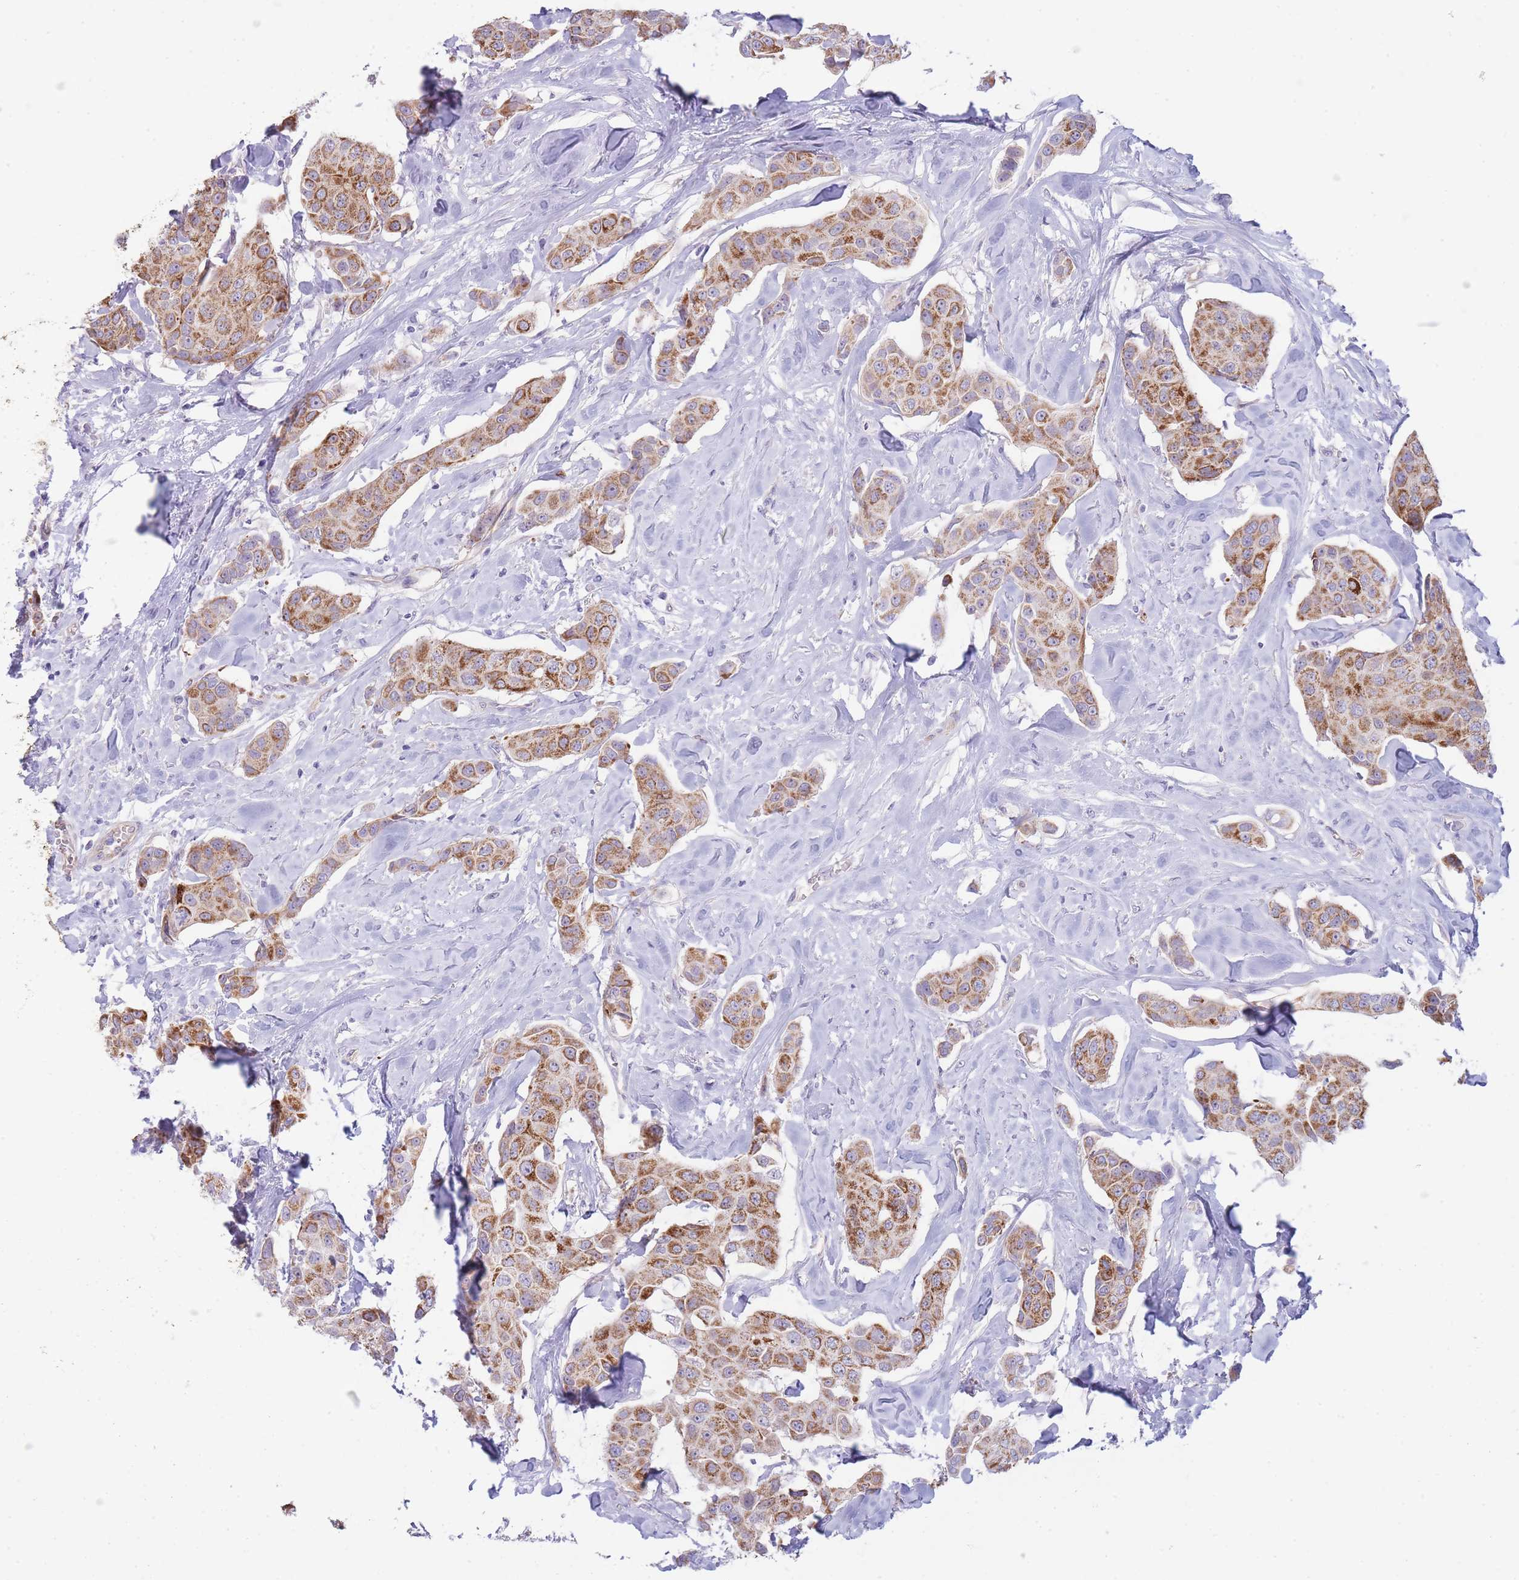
{"staining": {"intensity": "strong", "quantity": ">75%", "location": "cytoplasmic/membranous"}, "tissue": "breast cancer", "cell_type": "Tumor cells", "image_type": "cancer", "snomed": [{"axis": "morphology", "description": "Duct carcinoma"}, {"axis": "topography", "description": "Breast"}, {"axis": "topography", "description": "Lymph node"}], "caption": "Immunohistochemical staining of human breast intraductal carcinoma reveals high levels of strong cytoplasmic/membranous protein staining in about >75% of tumor cells.", "gene": "UTP14A", "patient": {"sex": "female", "age": 80}}